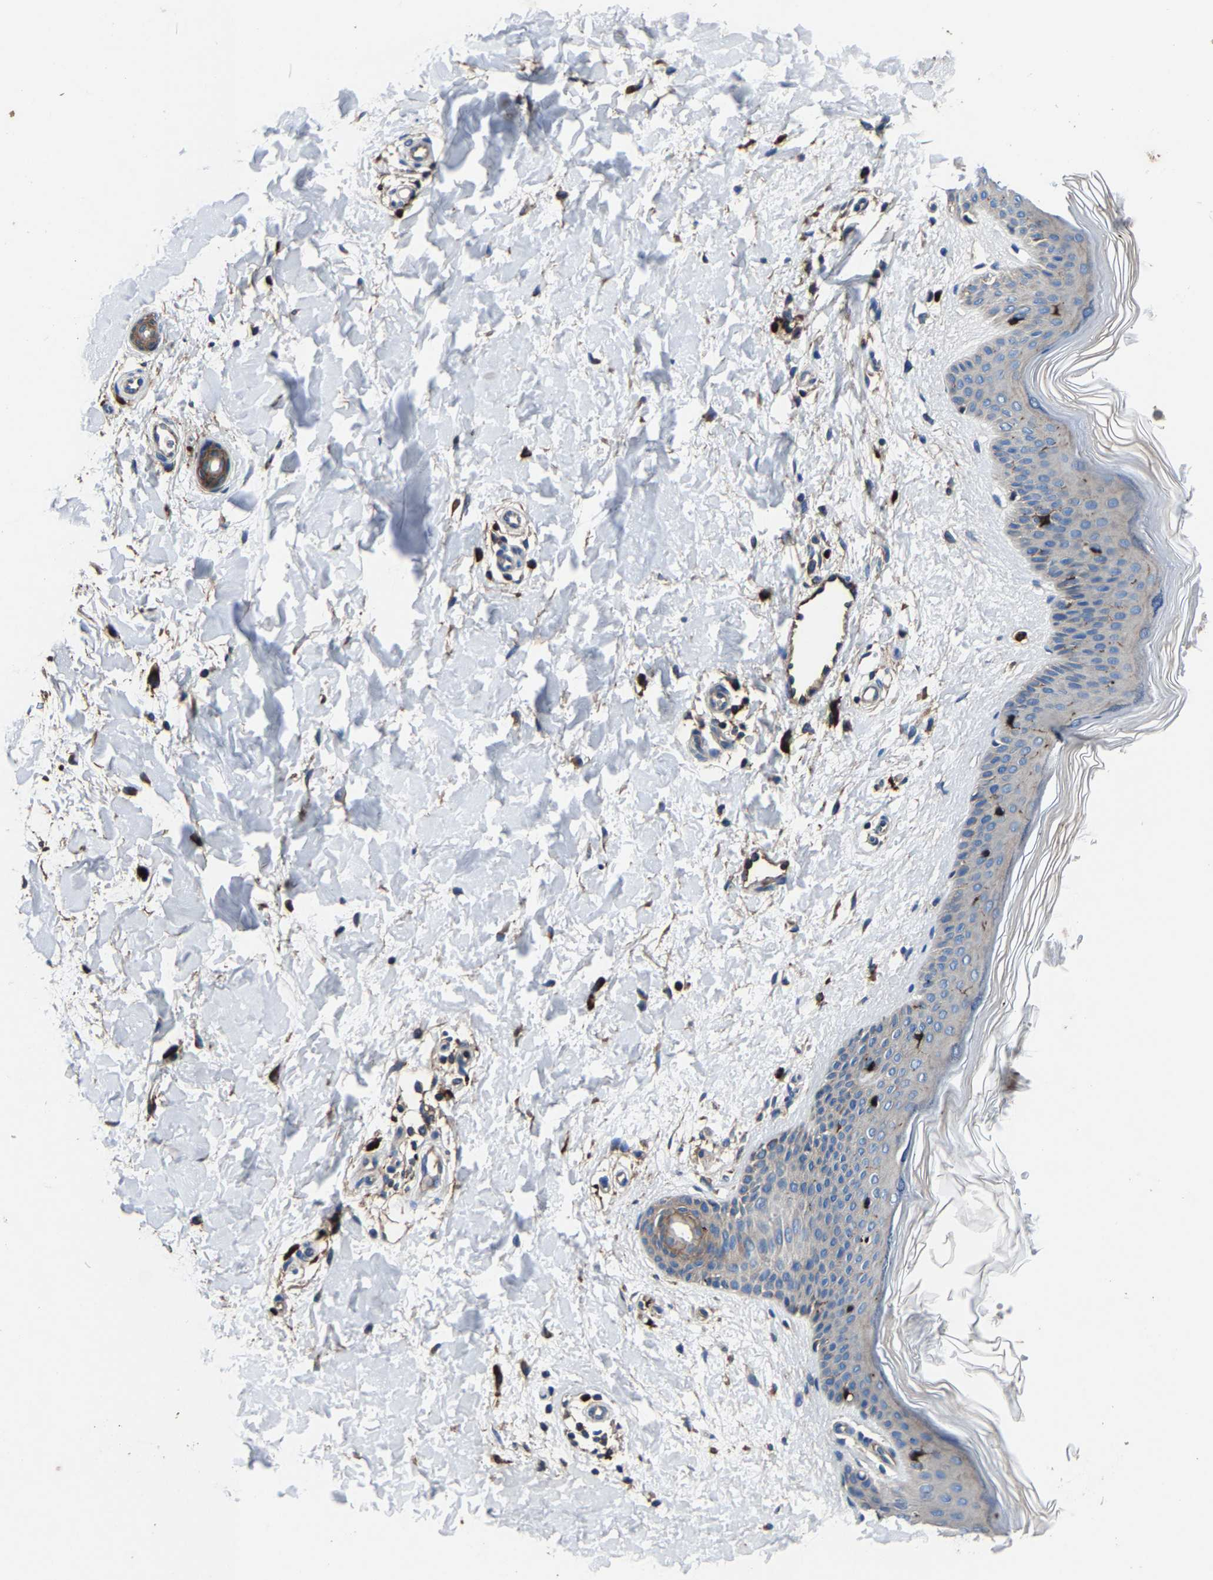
{"staining": {"intensity": "moderate", "quantity": "25%-75%", "location": "cytoplasmic/membranous"}, "tissue": "skin", "cell_type": "Fibroblasts", "image_type": "normal", "snomed": [{"axis": "morphology", "description": "Normal tissue, NOS"}, {"axis": "morphology", "description": "Malignant melanoma, Metastatic site"}, {"axis": "topography", "description": "Skin"}], "caption": "Immunohistochemistry (IHC) (DAB) staining of unremarkable human skin demonstrates moderate cytoplasmic/membranous protein staining in approximately 25%-75% of fibroblasts. The protein is stained brown, and the nuclei are stained in blue (DAB (3,3'-diaminobenzidine) IHC with brightfield microscopy, high magnification).", "gene": "KIAA1958", "patient": {"sex": "male", "age": 41}}